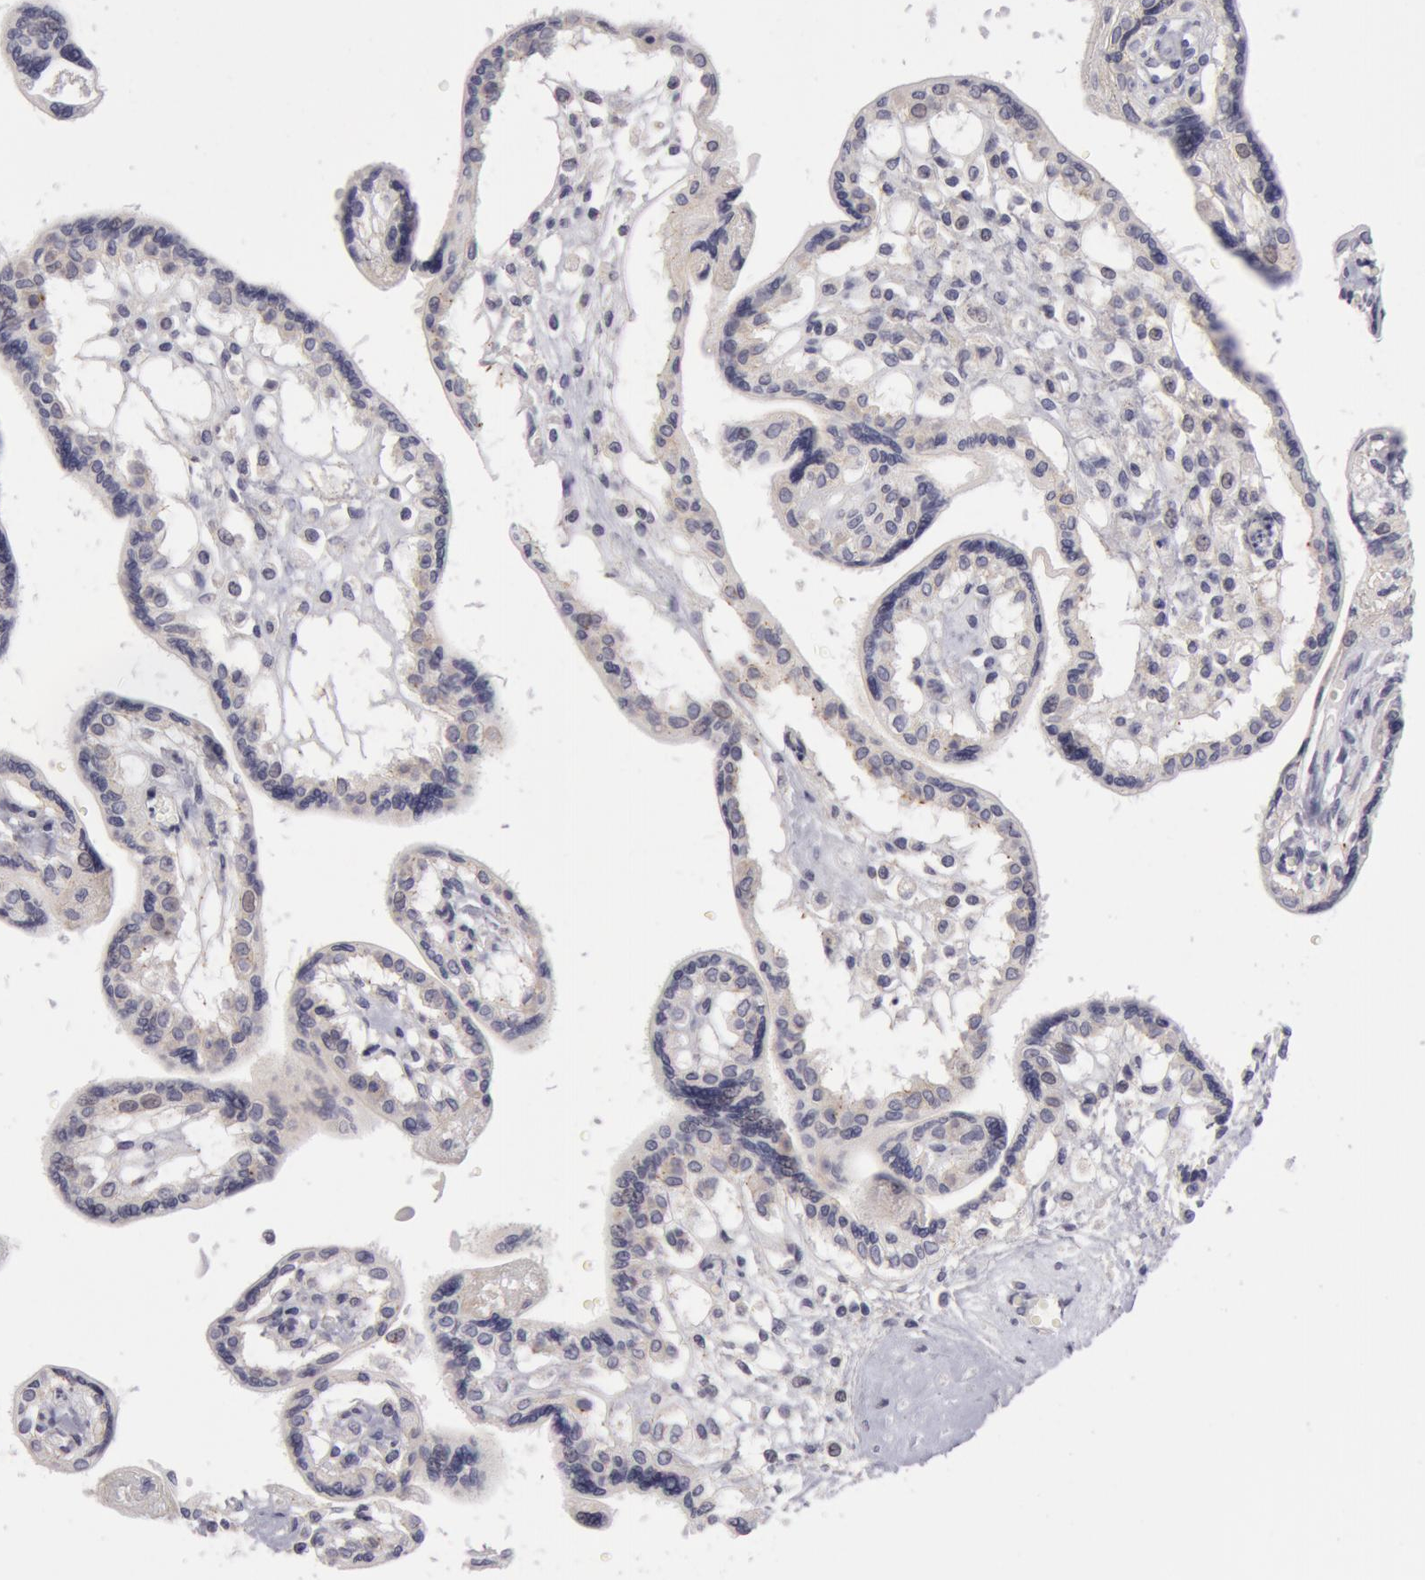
{"staining": {"intensity": "negative", "quantity": "none", "location": "none"}, "tissue": "placenta", "cell_type": "Decidual cells", "image_type": "normal", "snomed": [{"axis": "morphology", "description": "Normal tissue, NOS"}, {"axis": "topography", "description": "Placenta"}], "caption": "Immunohistochemical staining of benign human placenta displays no significant staining in decidual cells.", "gene": "NLGN4X", "patient": {"sex": "female", "age": 31}}